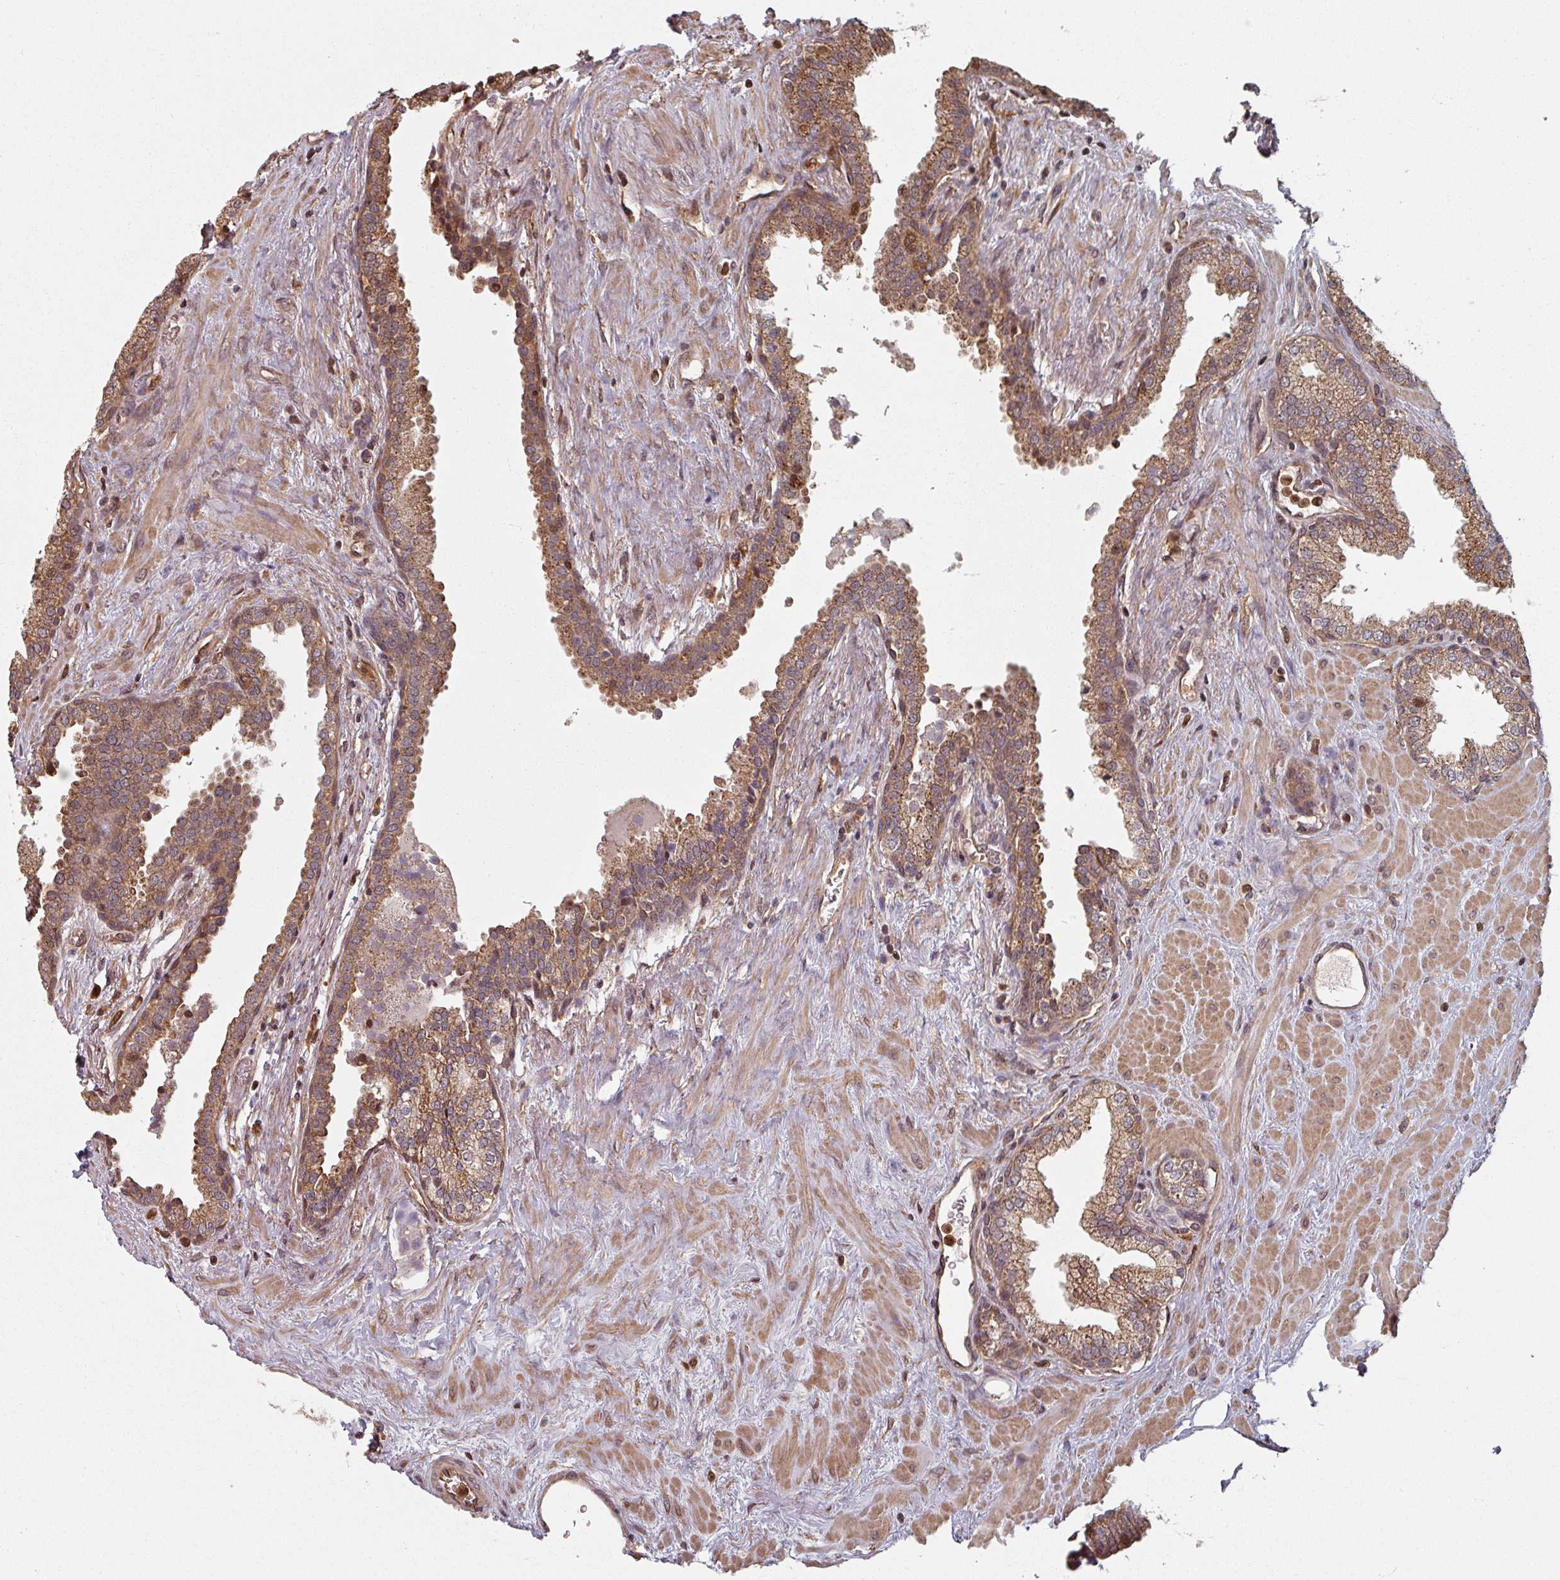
{"staining": {"intensity": "moderate", "quantity": ">75%", "location": "cytoplasmic/membranous"}, "tissue": "prostate", "cell_type": "Glandular cells", "image_type": "normal", "snomed": [{"axis": "morphology", "description": "Normal tissue, NOS"}, {"axis": "topography", "description": "Prostate"}], "caption": "Protein staining of normal prostate displays moderate cytoplasmic/membranous positivity in approximately >75% of glandular cells. (DAB (3,3'-diaminobenzidine) = brown stain, brightfield microscopy at high magnification).", "gene": "EID1", "patient": {"sex": "male", "age": 51}}